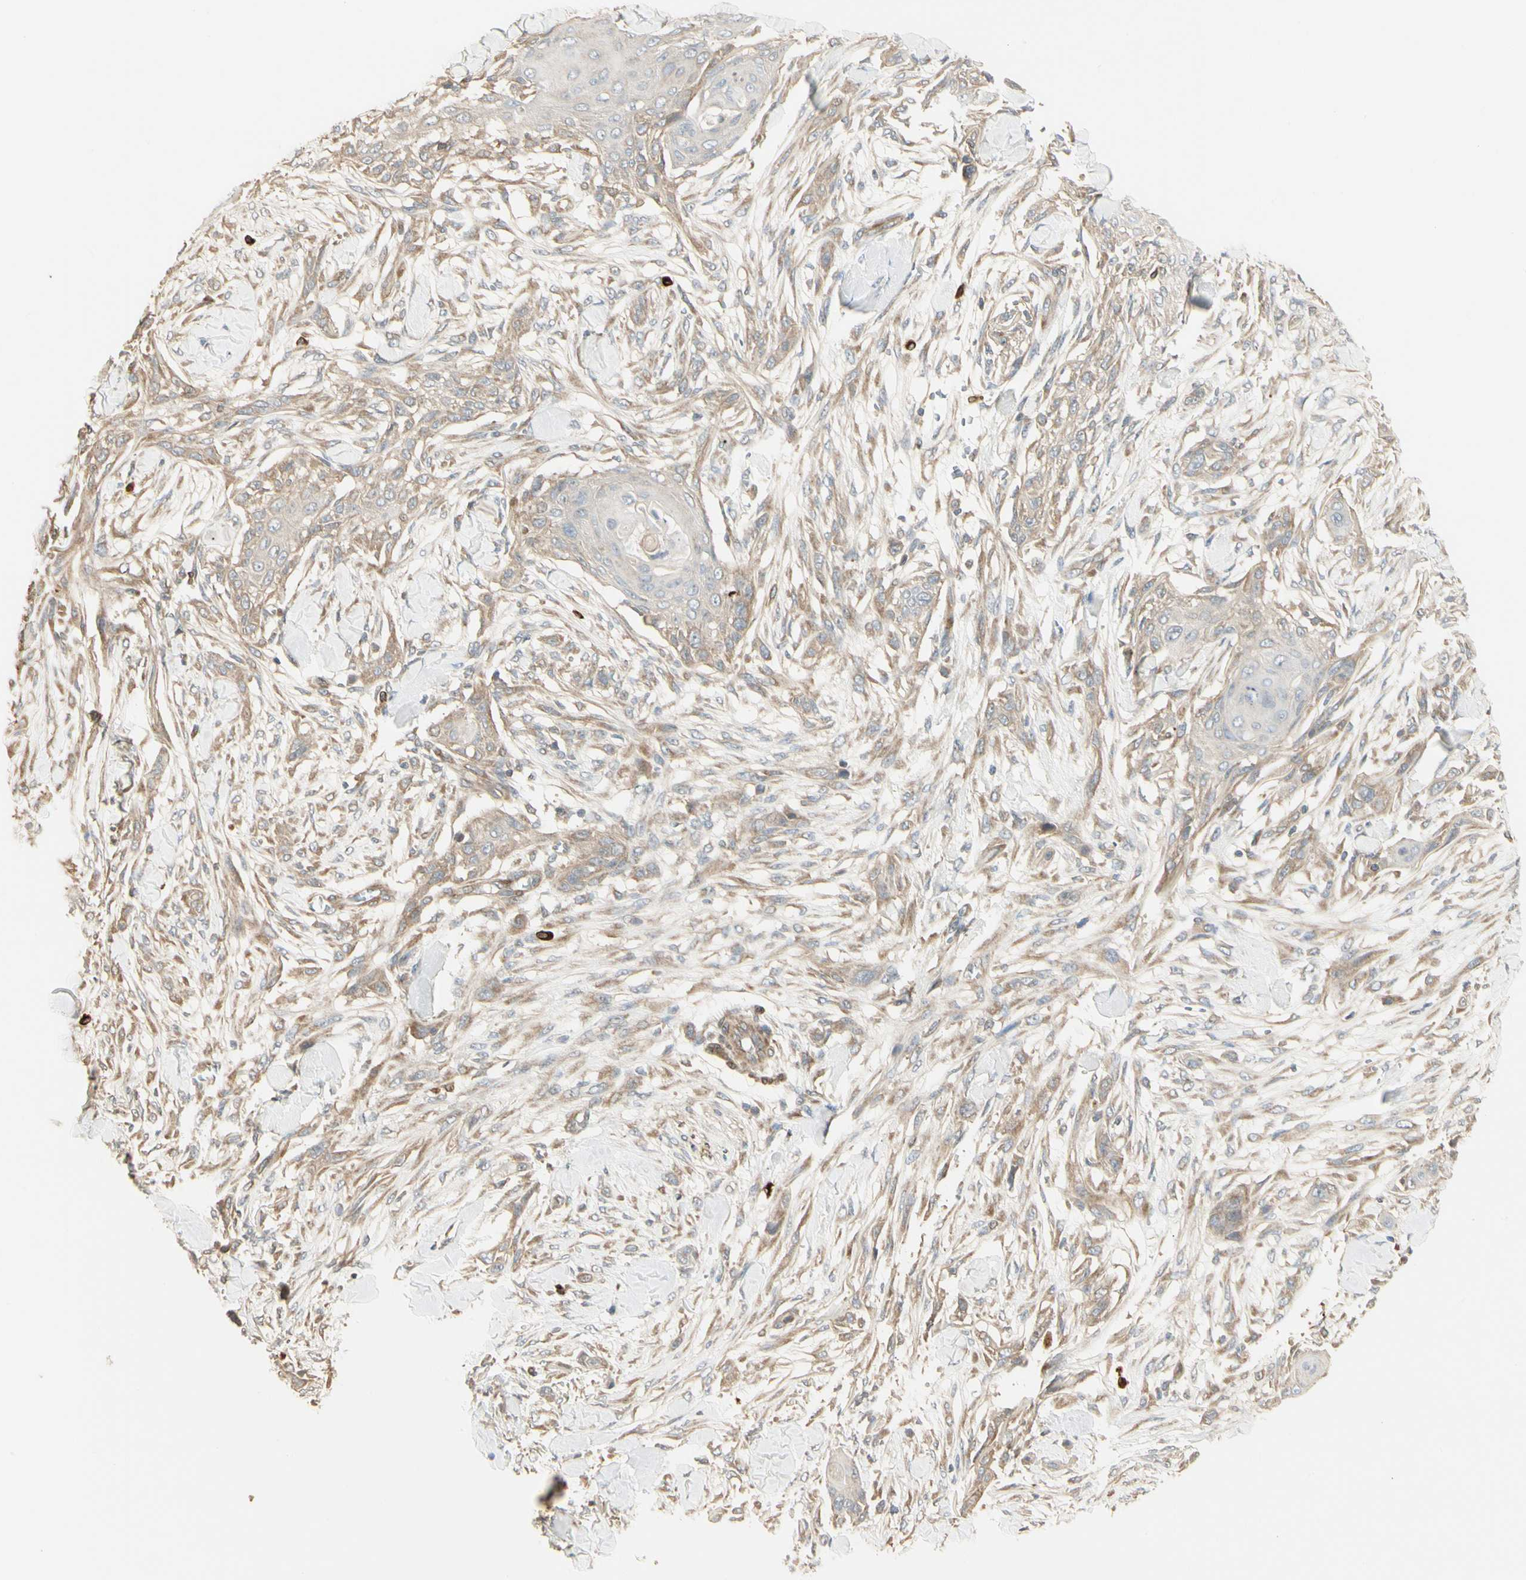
{"staining": {"intensity": "moderate", "quantity": ">75%", "location": "cytoplasmic/membranous"}, "tissue": "skin cancer", "cell_type": "Tumor cells", "image_type": "cancer", "snomed": [{"axis": "morphology", "description": "Squamous cell carcinoma, NOS"}, {"axis": "topography", "description": "Skin"}], "caption": "Human skin squamous cell carcinoma stained with a brown dye shows moderate cytoplasmic/membranous positive positivity in about >75% of tumor cells.", "gene": "IRAG1", "patient": {"sex": "female", "age": 59}}